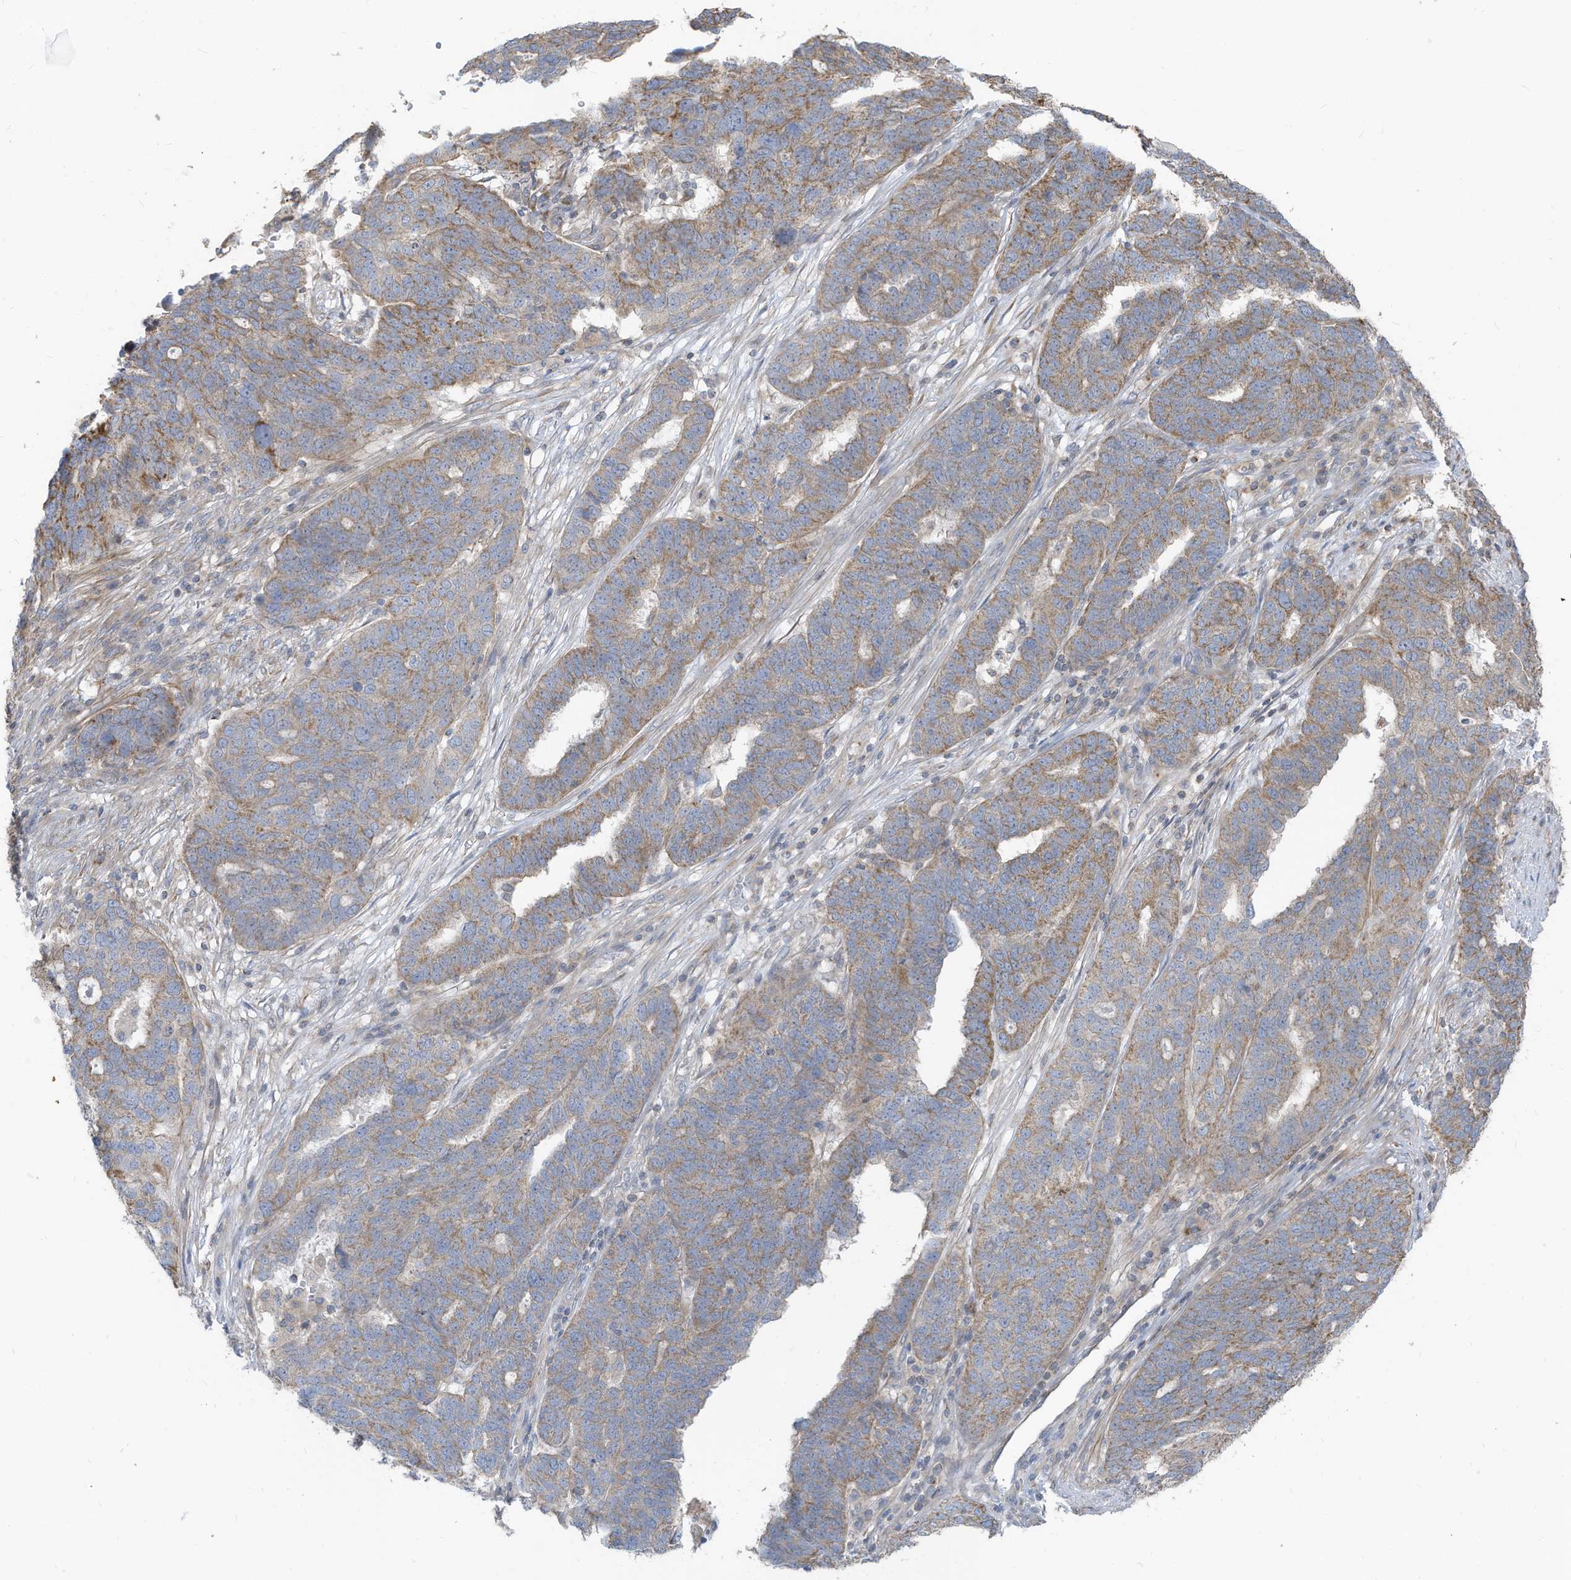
{"staining": {"intensity": "moderate", "quantity": "25%-75%", "location": "cytoplasmic/membranous"}, "tissue": "ovarian cancer", "cell_type": "Tumor cells", "image_type": "cancer", "snomed": [{"axis": "morphology", "description": "Cystadenocarcinoma, serous, NOS"}, {"axis": "topography", "description": "Ovary"}], "caption": "Protein positivity by IHC demonstrates moderate cytoplasmic/membranous positivity in approximately 25%-75% of tumor cells in ovarian cancer (serous cystadenocarcinoma). (Stains: DAB (3,3'-diaminobenzidine) in brown, nuclei in blue, Microscopy: brightfield microscopy at high magnification).", "gene": "GTPBP2", "patient": {"sex": "female", "age": 59}}